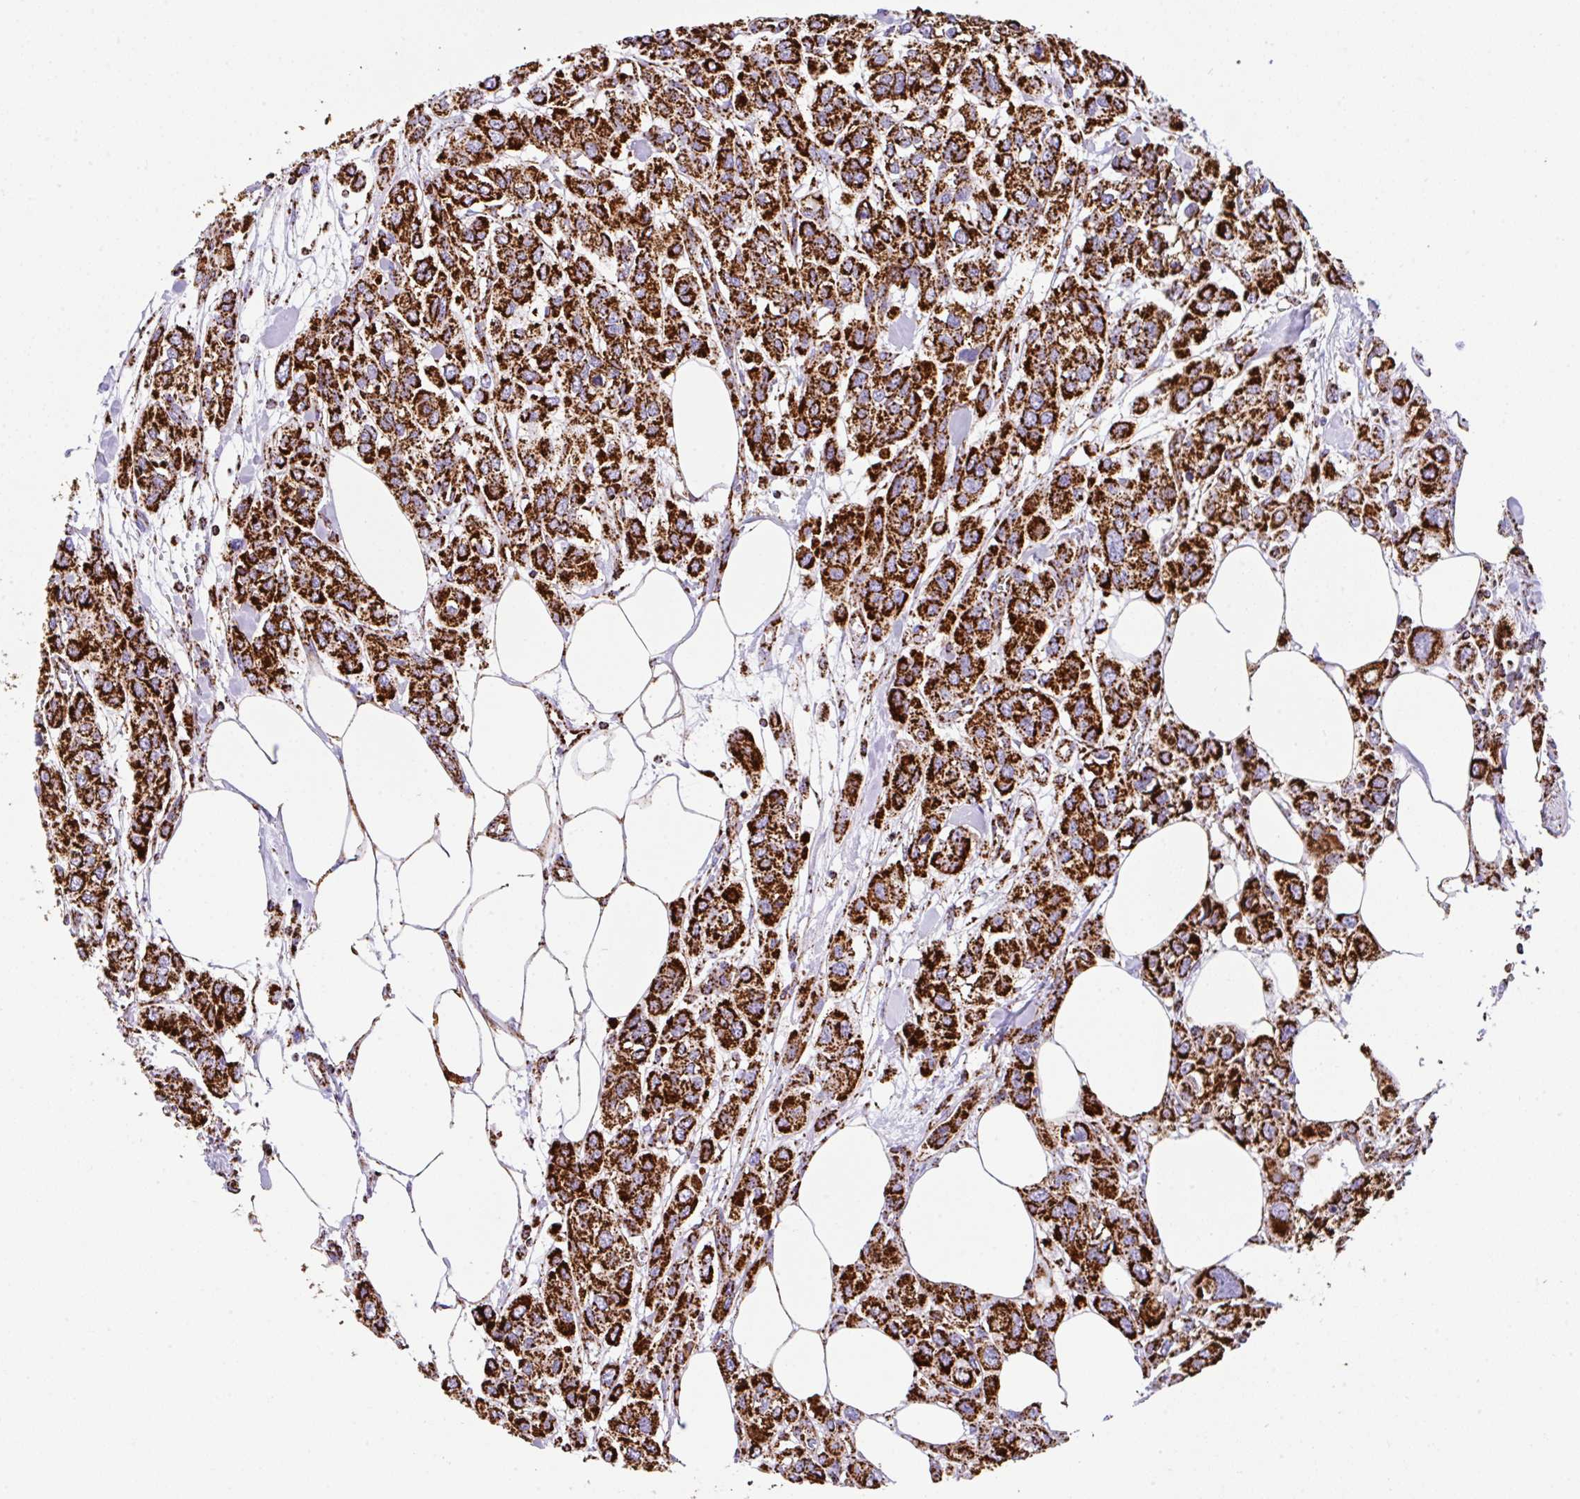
{"staining": {"intensity": "strong", "quantity": ">75%", "location": "cytoplasmic/membranous"}, "tissue": "urothelial cancer", "cell_type": "Tumor cells", "image_type": "cancer", "snomed": [{"axis": "morphology", "description": "Urothelial carcinoma, High grade"}, {"axis": "topography", "description": "Urinary bladder"}], "caption": "Protein staining of urothelial carcinoma (high-grade) tissue shows strong cytoplasmic/membranous positivity in approximately >75% of tumor cells.", "gene": "ANKRD33B", "patient": {"sex": "male", "age": 67}}